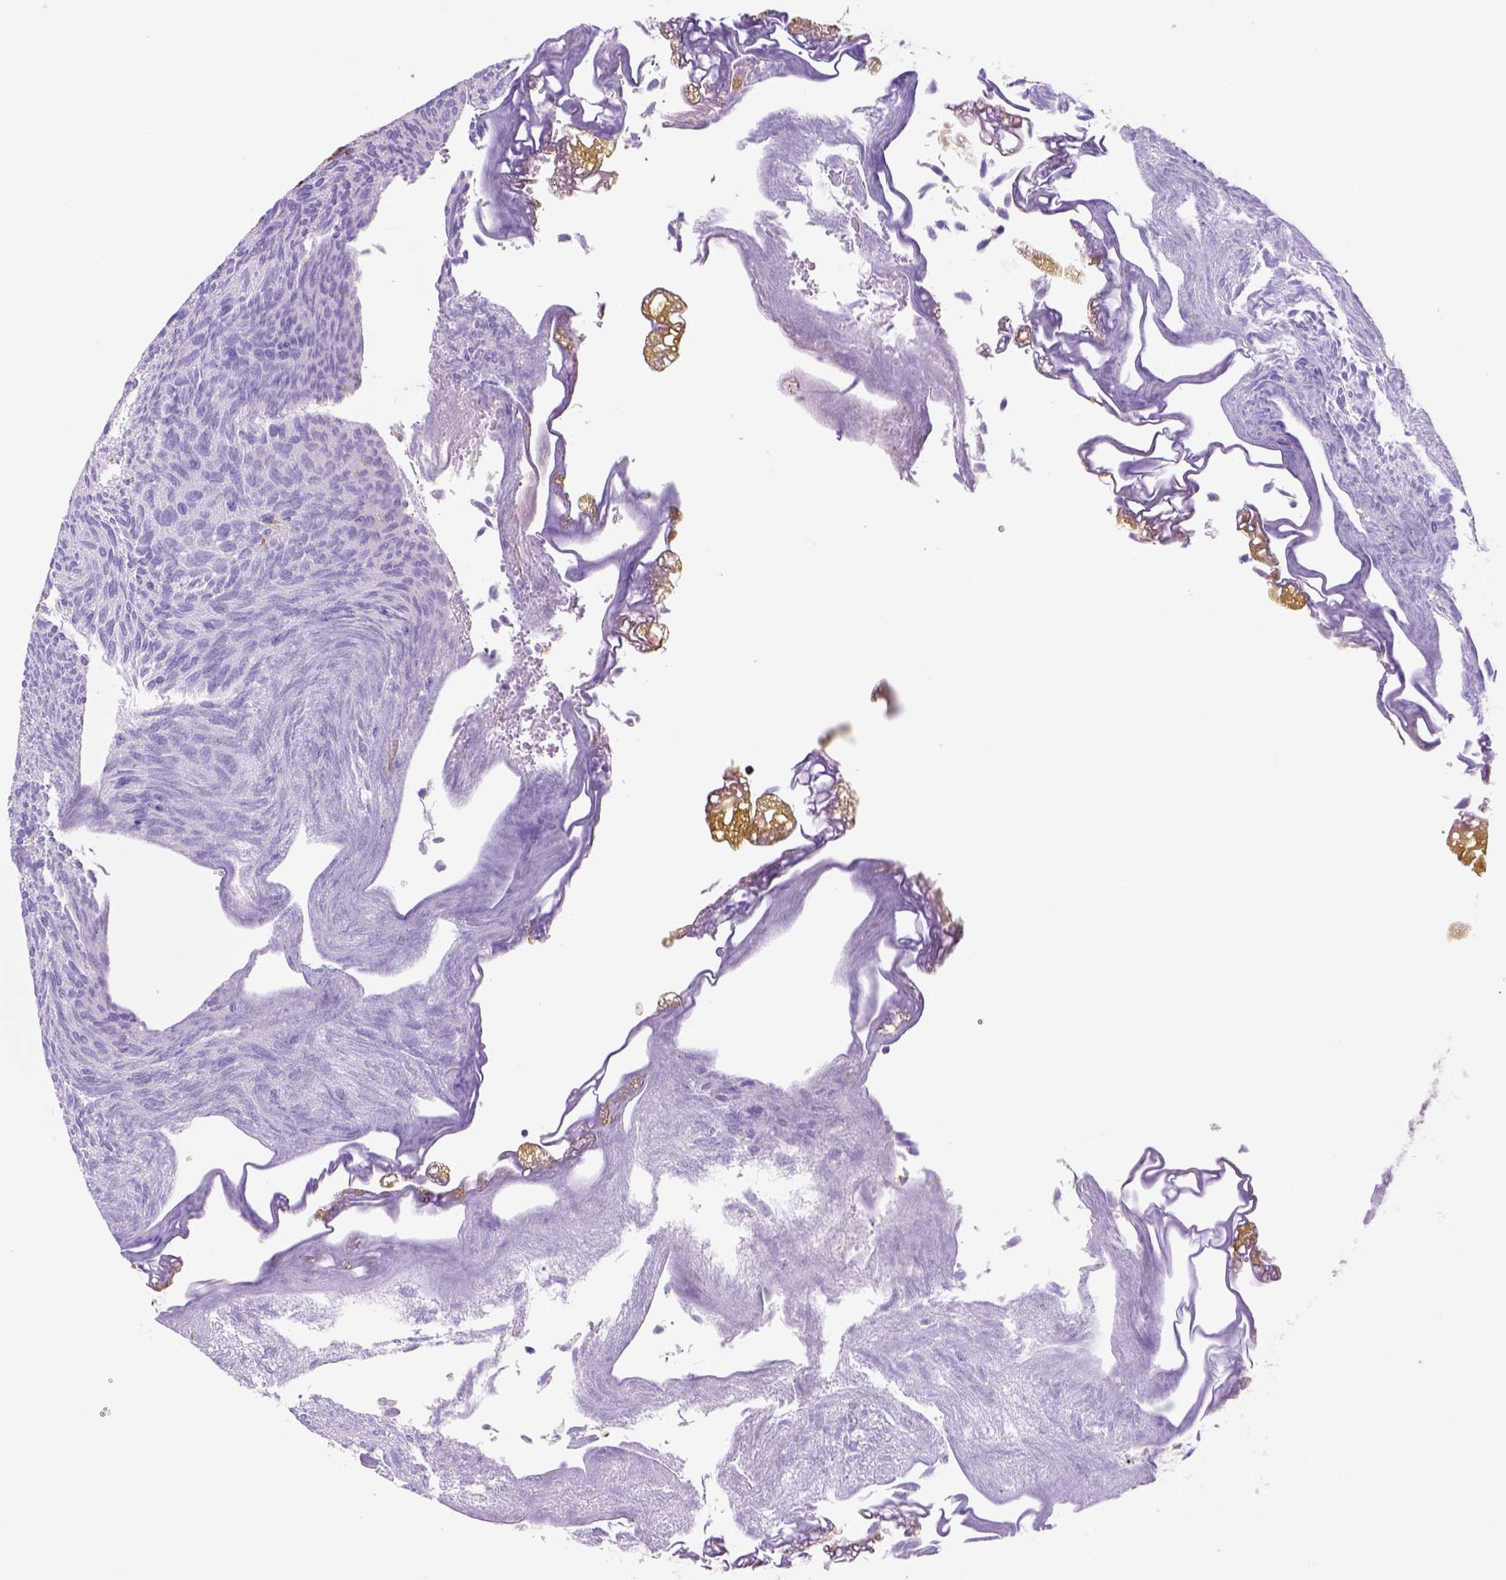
{"staining": {"intensity": "negative", "quantity": "none", "location": "none"}, "tissue": "urothelial cancer", "cell_type": "Tumor cells", "image_type": "cancer", "snomed": [{"axis": "morphology", "description": "Urothelial carcinoma, Low grade"}, {"axis": "topography", "description": "Urinary bladder"}], "caption": "Photomicrograph shows no significant protein positivity in tumor cells of urothelial cancer.", "gene": "ZZZ3", "patient": {"sex": "male", "age": 77}}